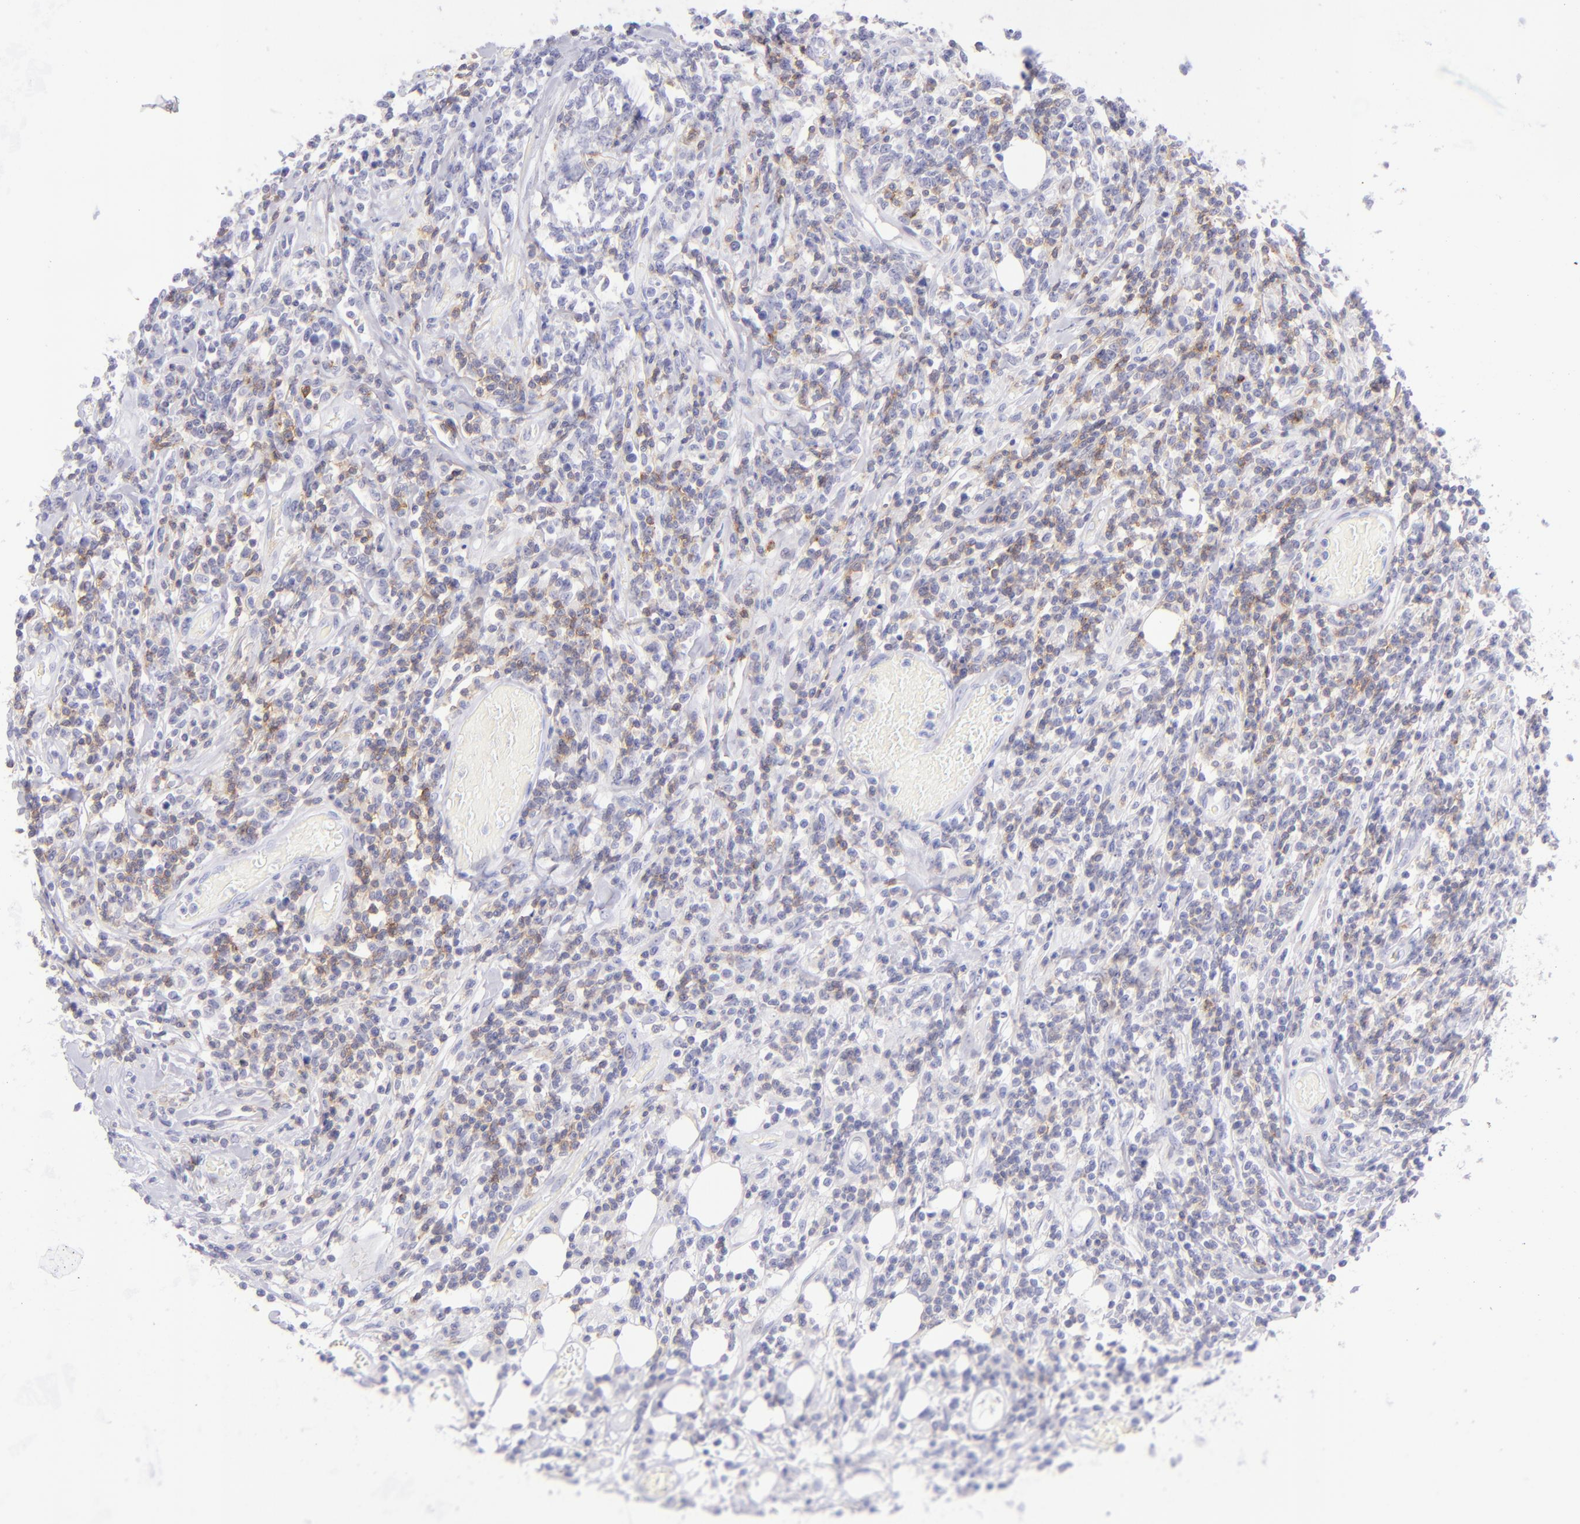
{"staining": {"intensity": "moderate", "quantity": "<25%", "location": "cytoplasmic/membranous"}, "tissue": "lymphoma", "cell_type": "Tumor cells", "image_type": "cancer", "snomed": [{"axis": "morphology", "description": "Malignant lymphoma, non-Hodgkin's type, High grade"}, {"axis": "topography", "description": "Colon"}], "caption": "Tumor cells exhibit low levels of moderate cytoplasmic/membranous expression in approximately <25% of cells in lymphoma.", "gene": "CD69", "patient": {"sex": "male", "age": 82}}